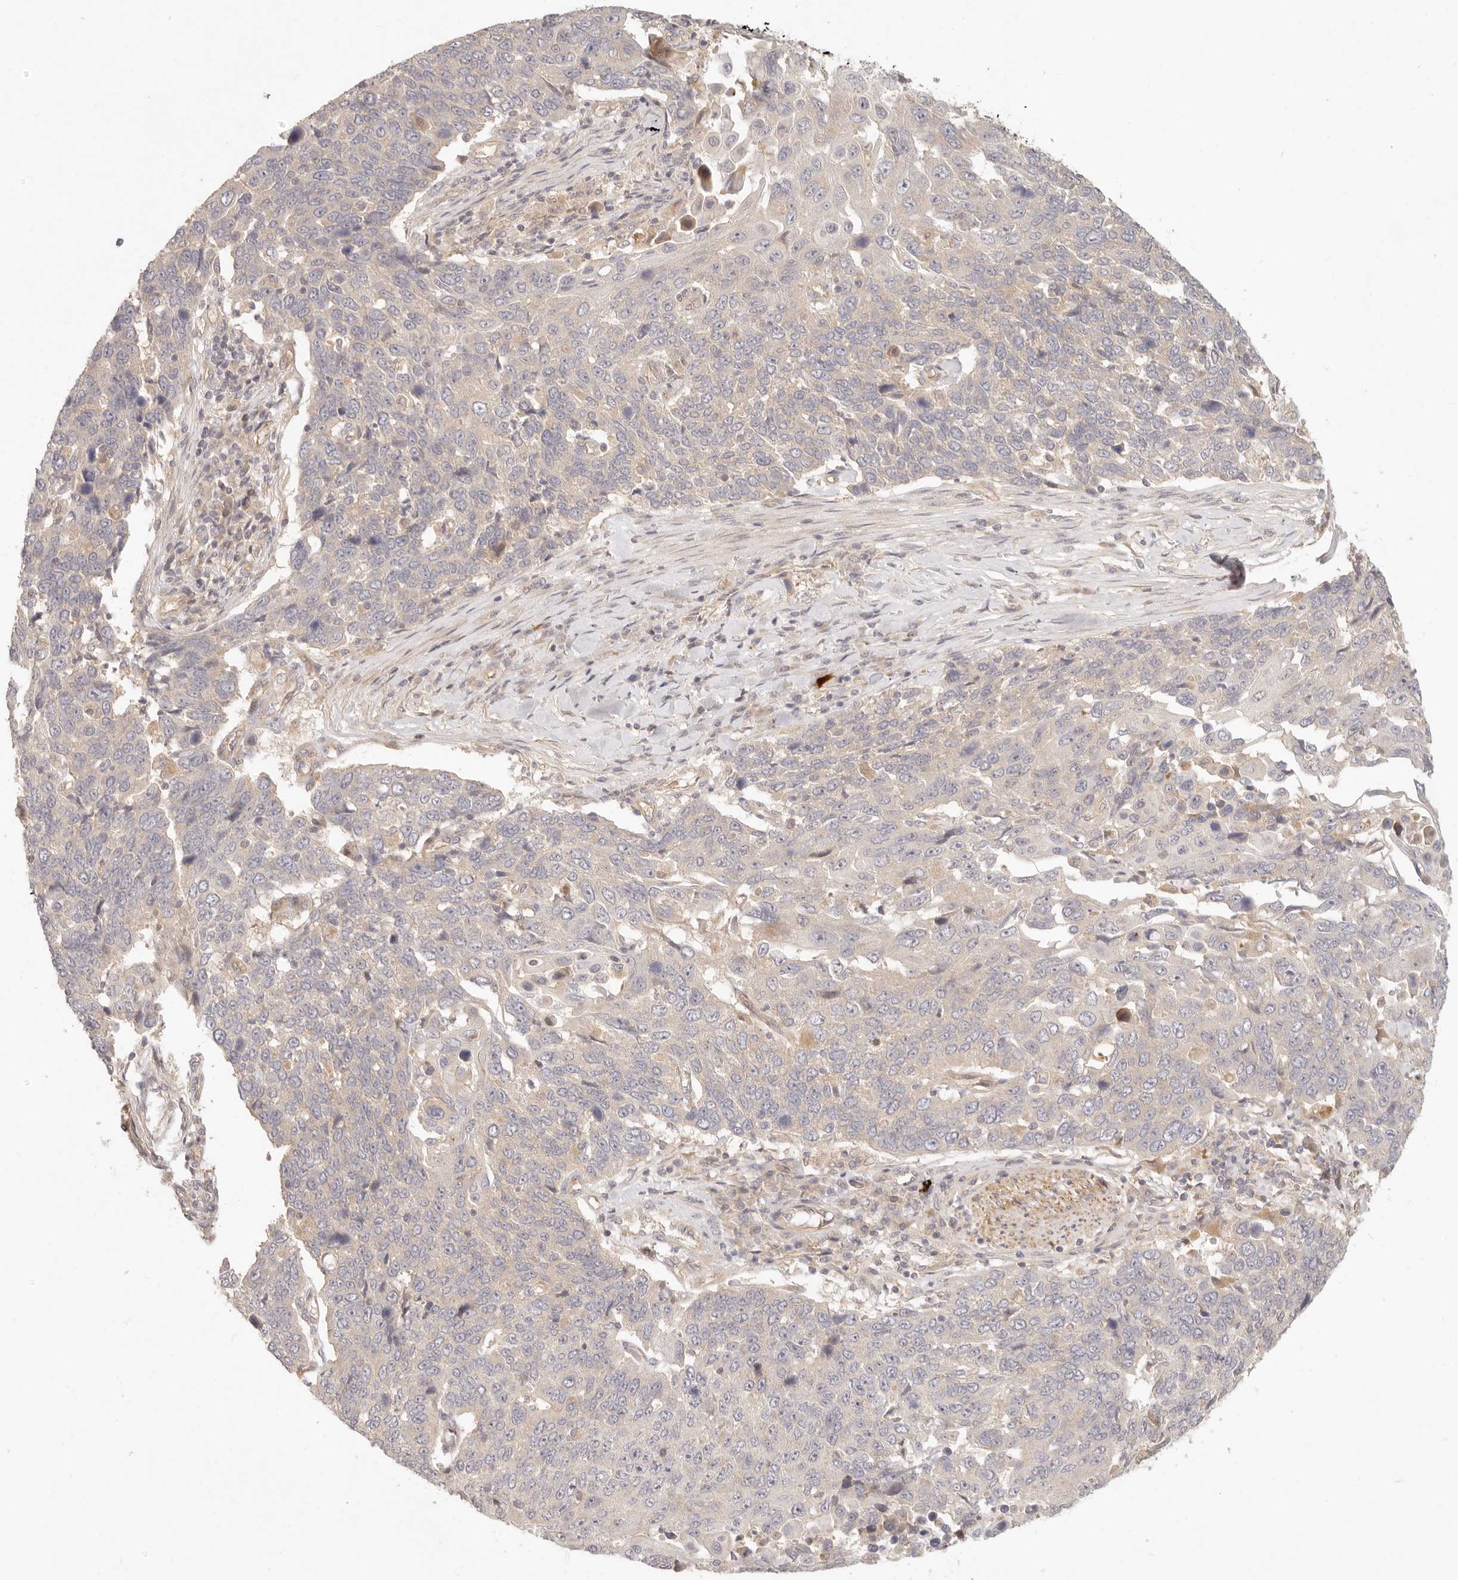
{"staining": {"intensity": "negative", "quantity": "none", "location": "none"}, "tissue": "lung cancer", "cell_type": "Tumor cells", "image_type": "cancer", "snomed": [{"axis": "morphology", "description": "Squamous cell carcinoma, NOS"}, {"axis": "topography", "description": "Lung"}], "caption": "A high-resolution histopathology image shows immunohistochemistry (IHC) staining of lung cancer, which demonstrates no significant expression in tumor cells.", "gene": "PPP1R3B", "patient": {"sex": "male", "age": 66}}